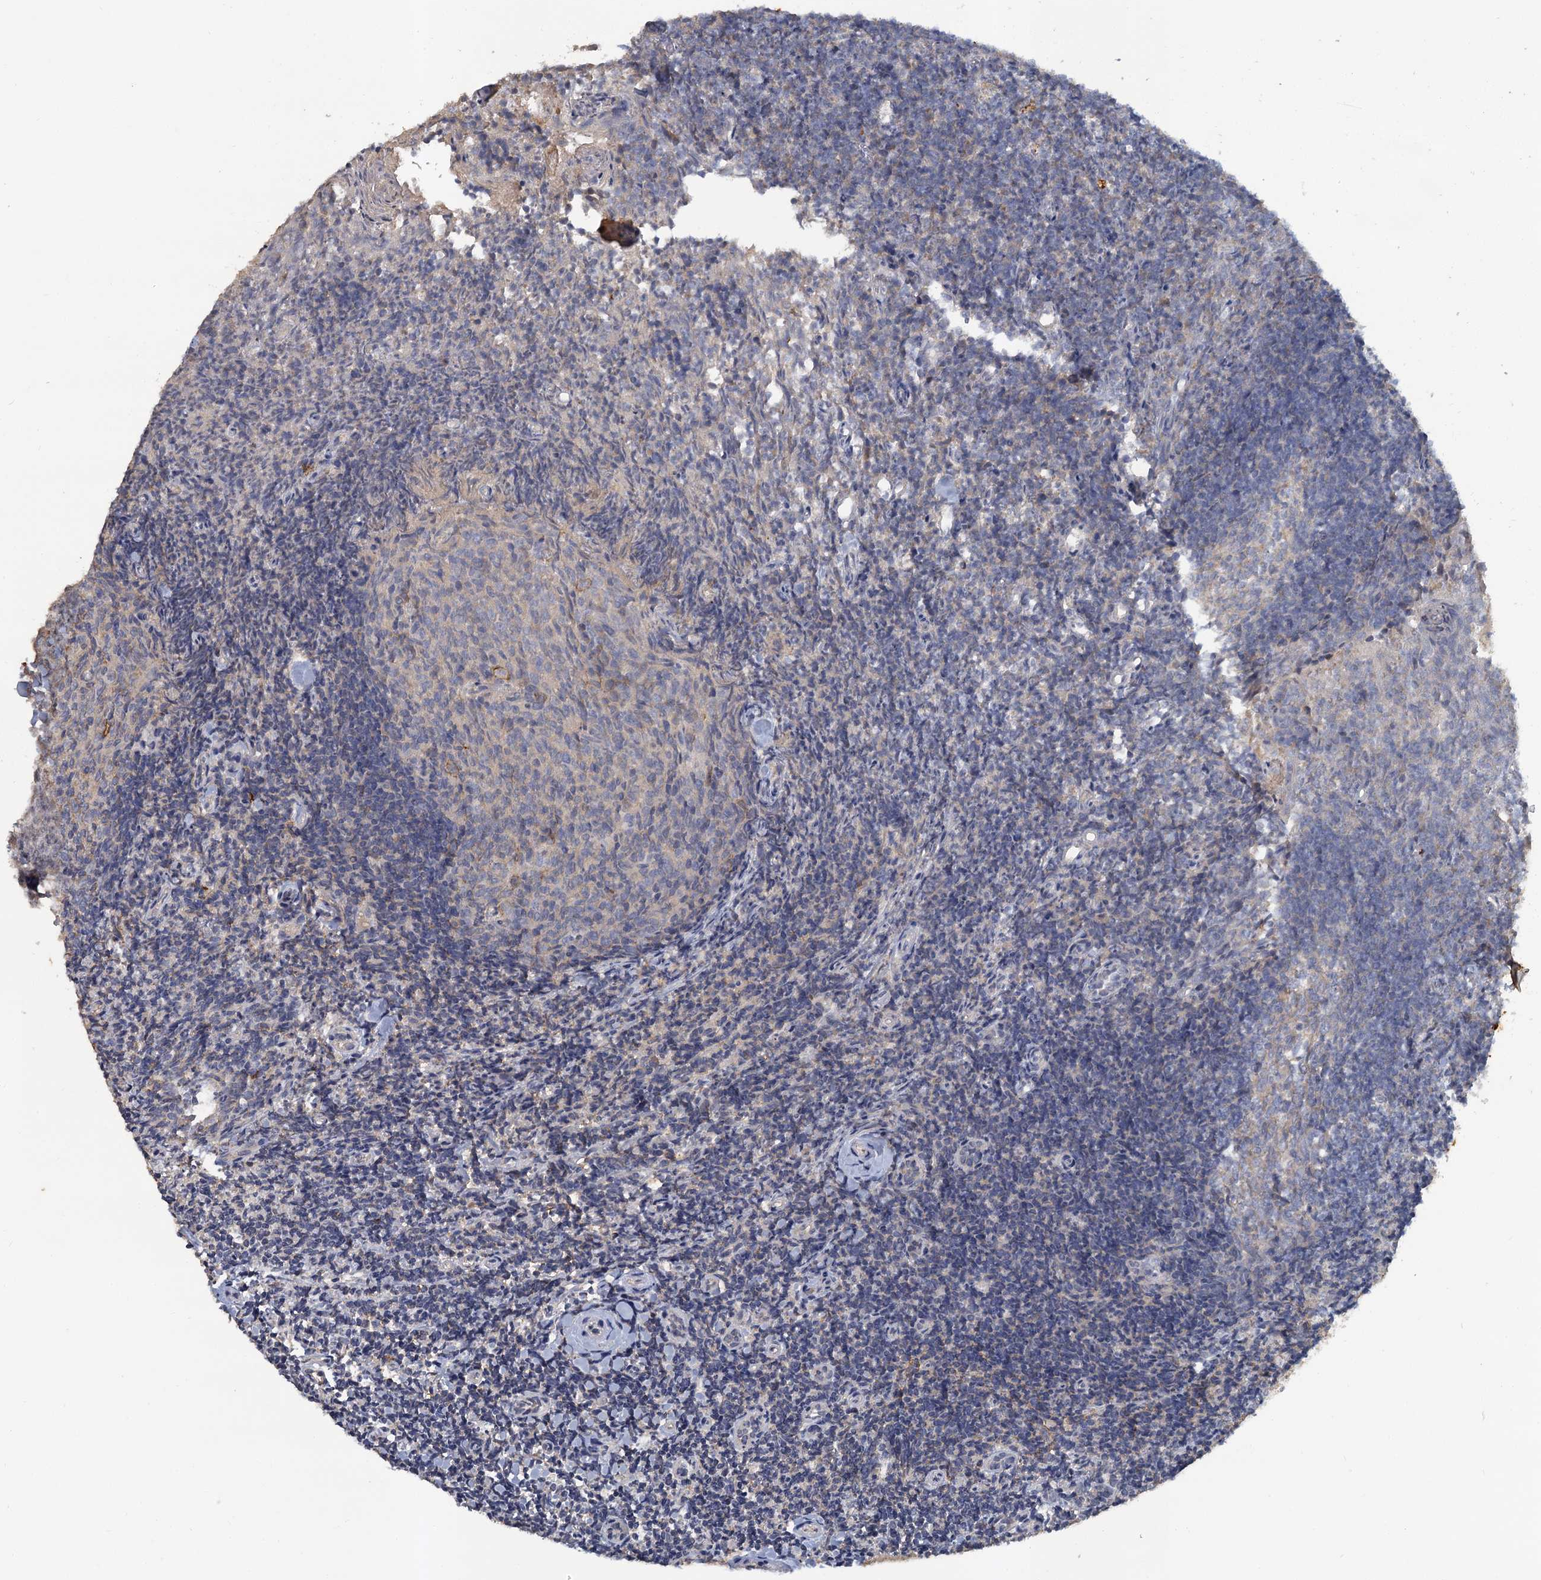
{"staining": {"intensity": "weak", "quantity": "<25%", "location": "nuclear"}, "tissue": "tonsil", "cell_type": "Germinal center cells", "image_type": "normal", "snomed": [{"axis": "morphology", "description": "Normal tissue, NOS"}, {"axis": "topography", "description": "Tonsil"}], "caption": "Human tonsil stained for a protein using IHC reveals no expression in germinal center cells.", "gene": "MUCL1", "patient": {"sex": "female", "age": 10}}